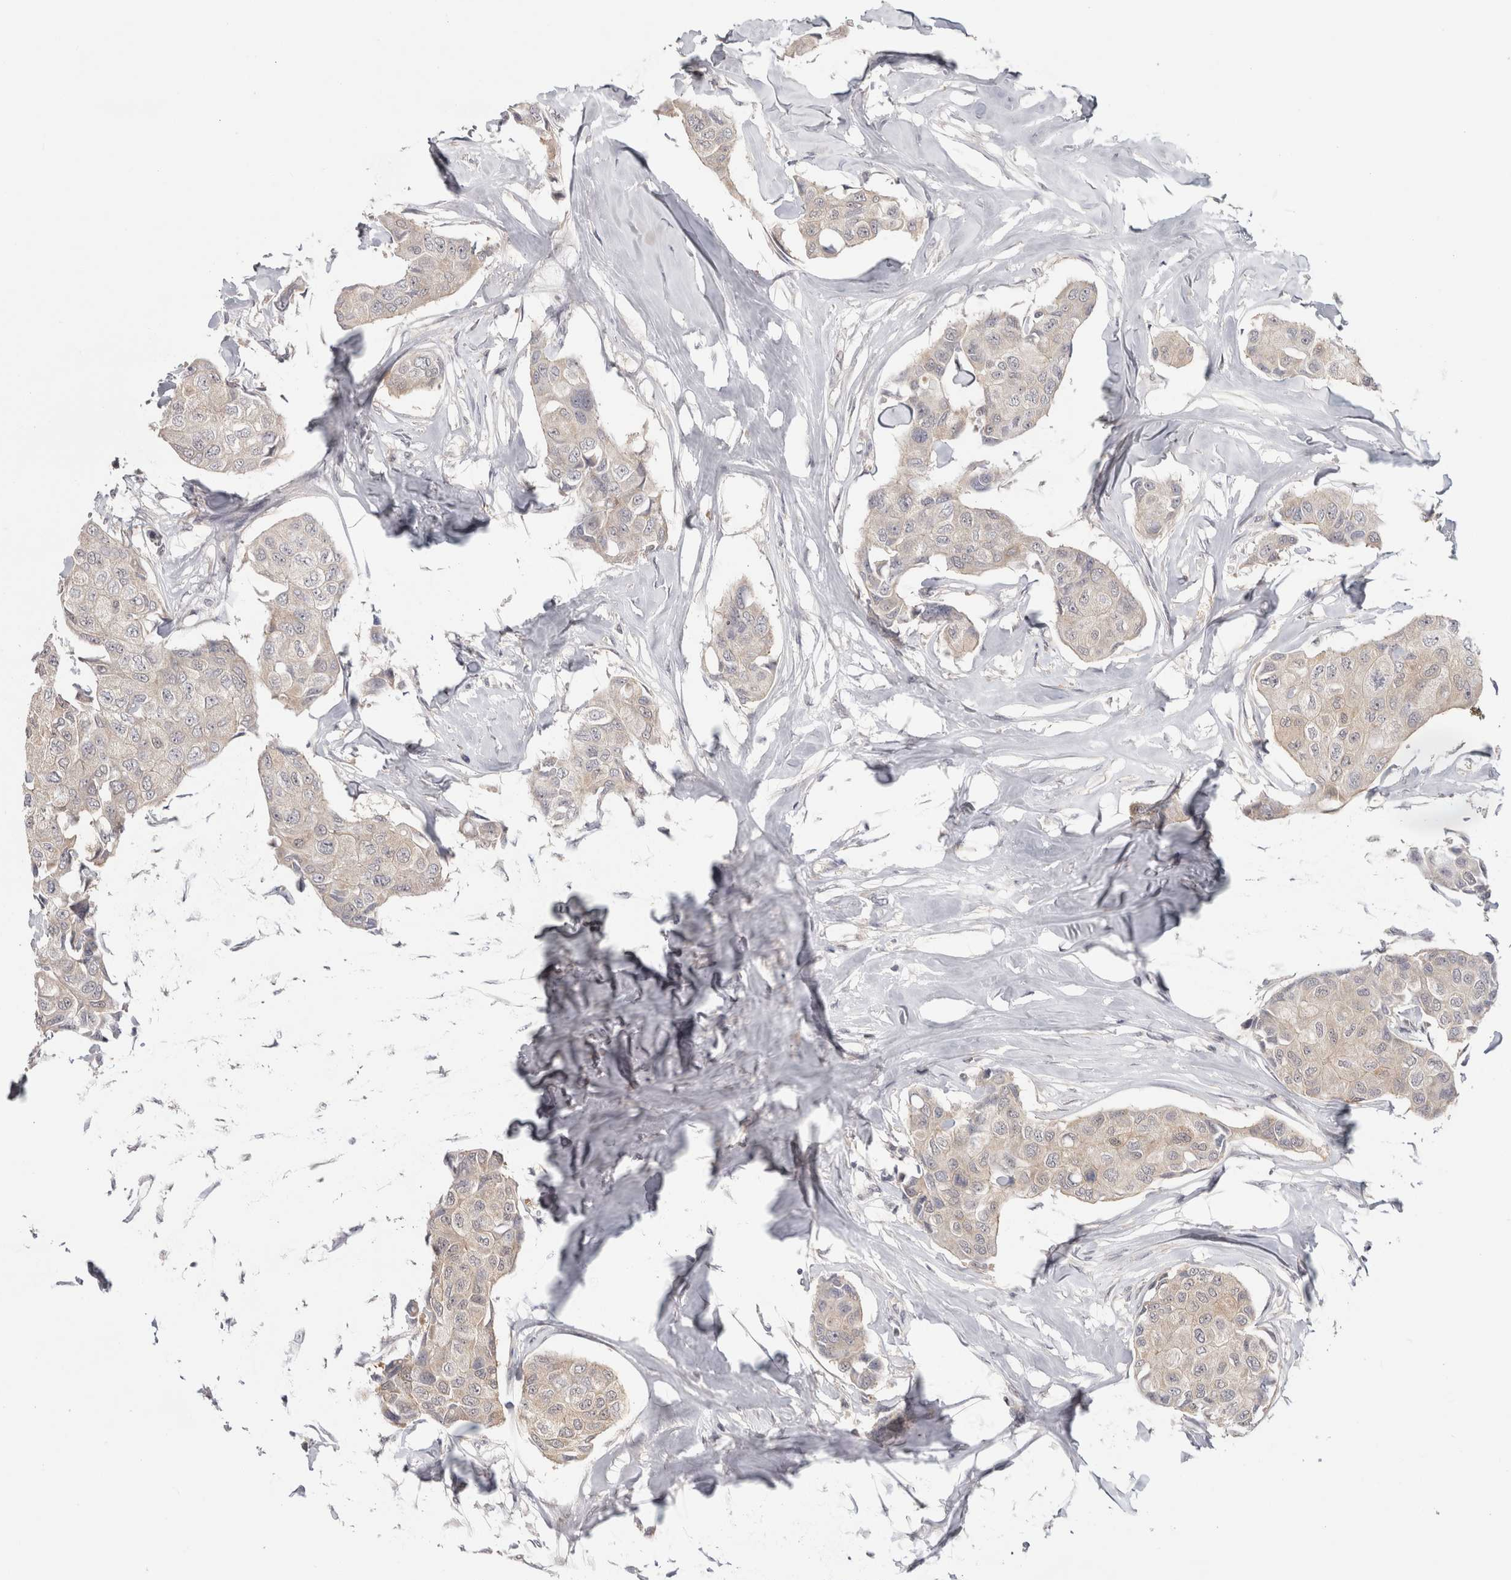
{"staining": {"intensity": "weak", "quantity": ">75%", "location": "cytoplasmic/membranous"}, "tissue": "breast cancer", "cell_type": "Tumor cells", "image_type": "cancer", "snomed": [{"axis": "morphology", "description": "Duct carcinoma"}, {"axis": "topography", "description": "Breast"}], "caption": "A micrograph showing weak cytoplasmic/membranous positivity in approximately >75% of tumor cells in breast cancer, as visualized by brown immunohistochemical staining.", "gene": "ZNF318", "patient": {"sex": "female", "age": 80}}